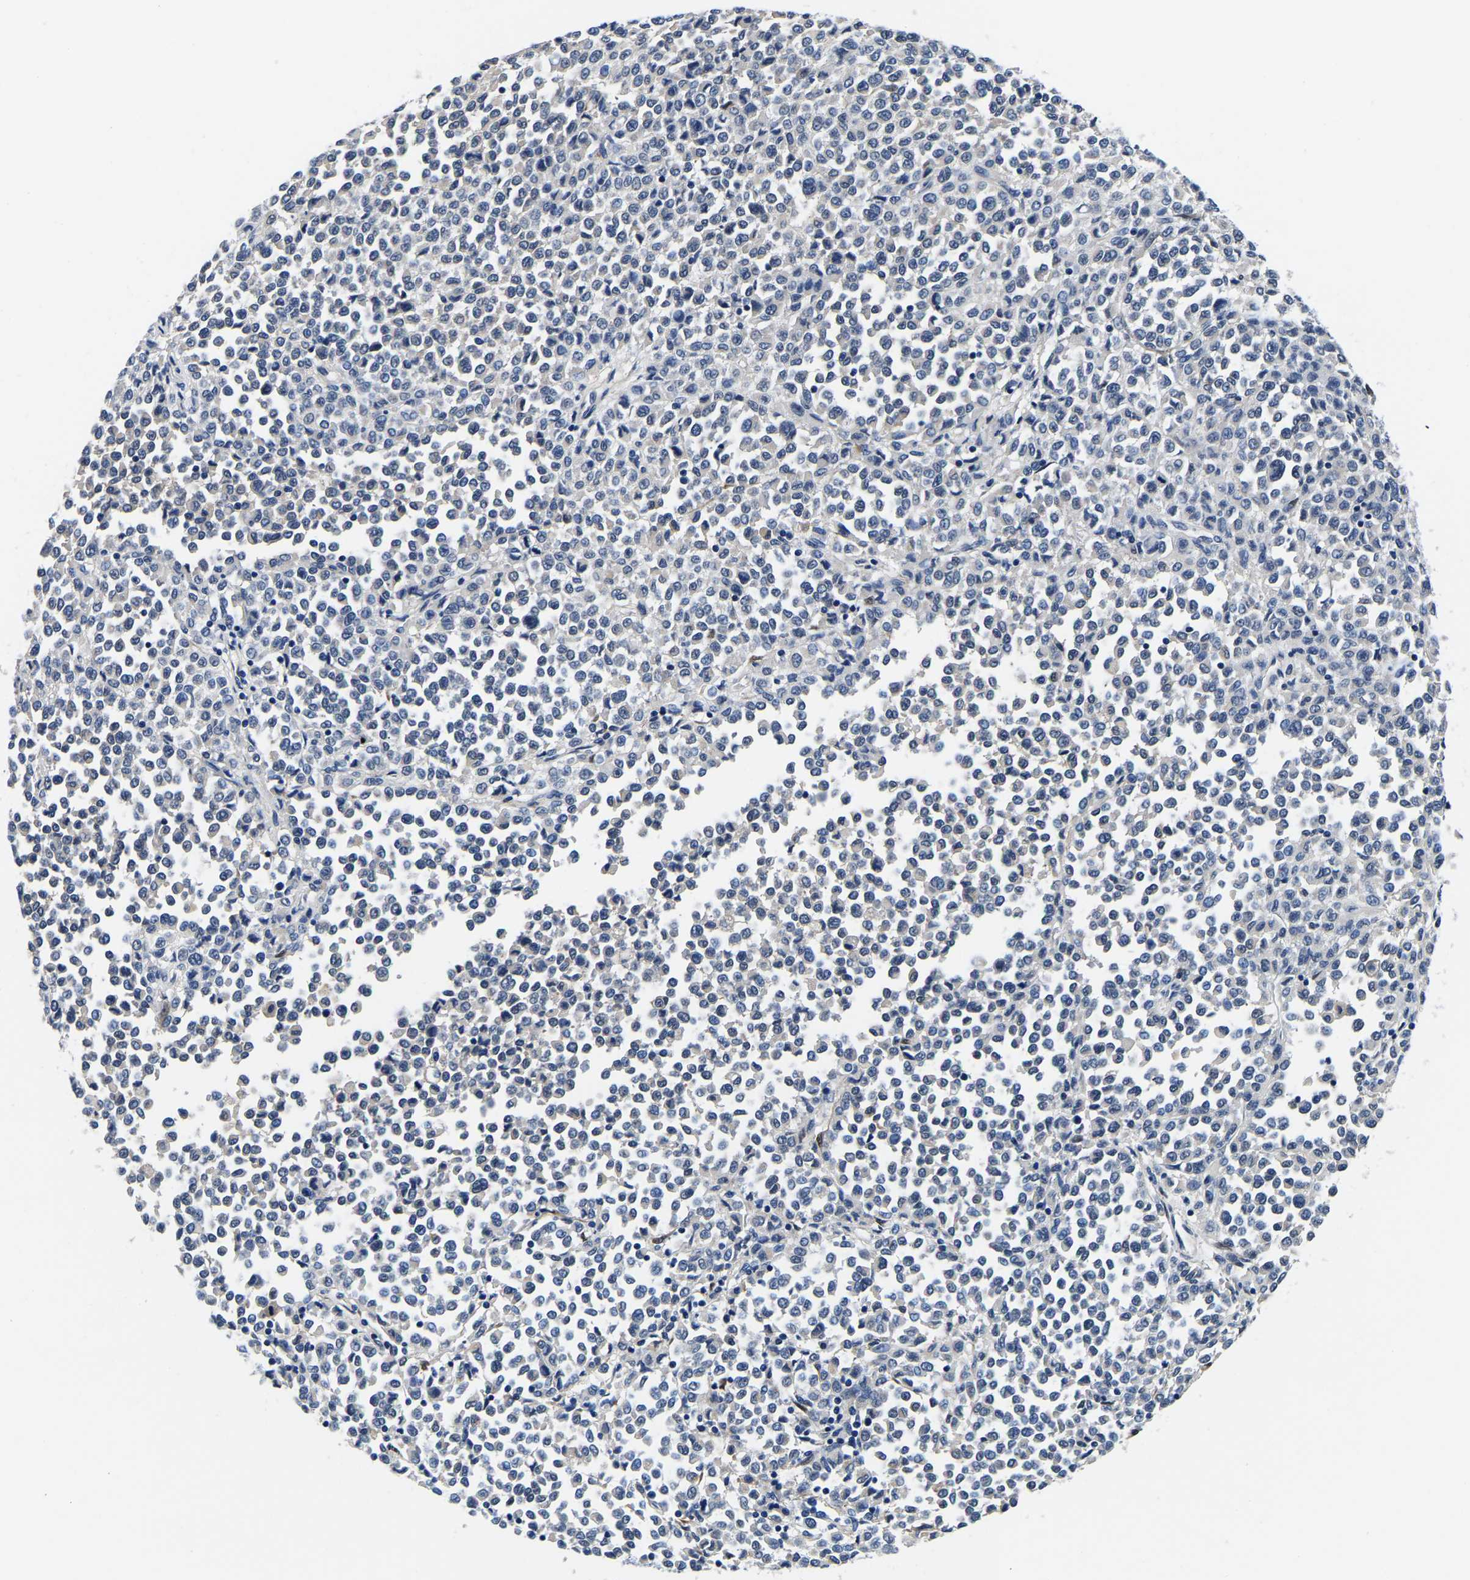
{"staining": {"intensity": "weak", "quantity": "25%-75%", "location": "cytoplasmic/membranous"}, "tissue": "melanoma", "cell_type": "Tumor cells", "image_type": "cancer", "snomed": [{"axis": "morphology", "description": "Malignant melanoma, Metastatic site"}, {"axis": "topography", "description": "Pancreas"}], "caption": "An image showing weak cytoplasmic/membranous expression in approximately 25%-75% of tumor cells in melanoma, as visualized by brown immunohistochemical staining.", "gene": "ACO1", "patient": {"sex": "female", "age": 30}}